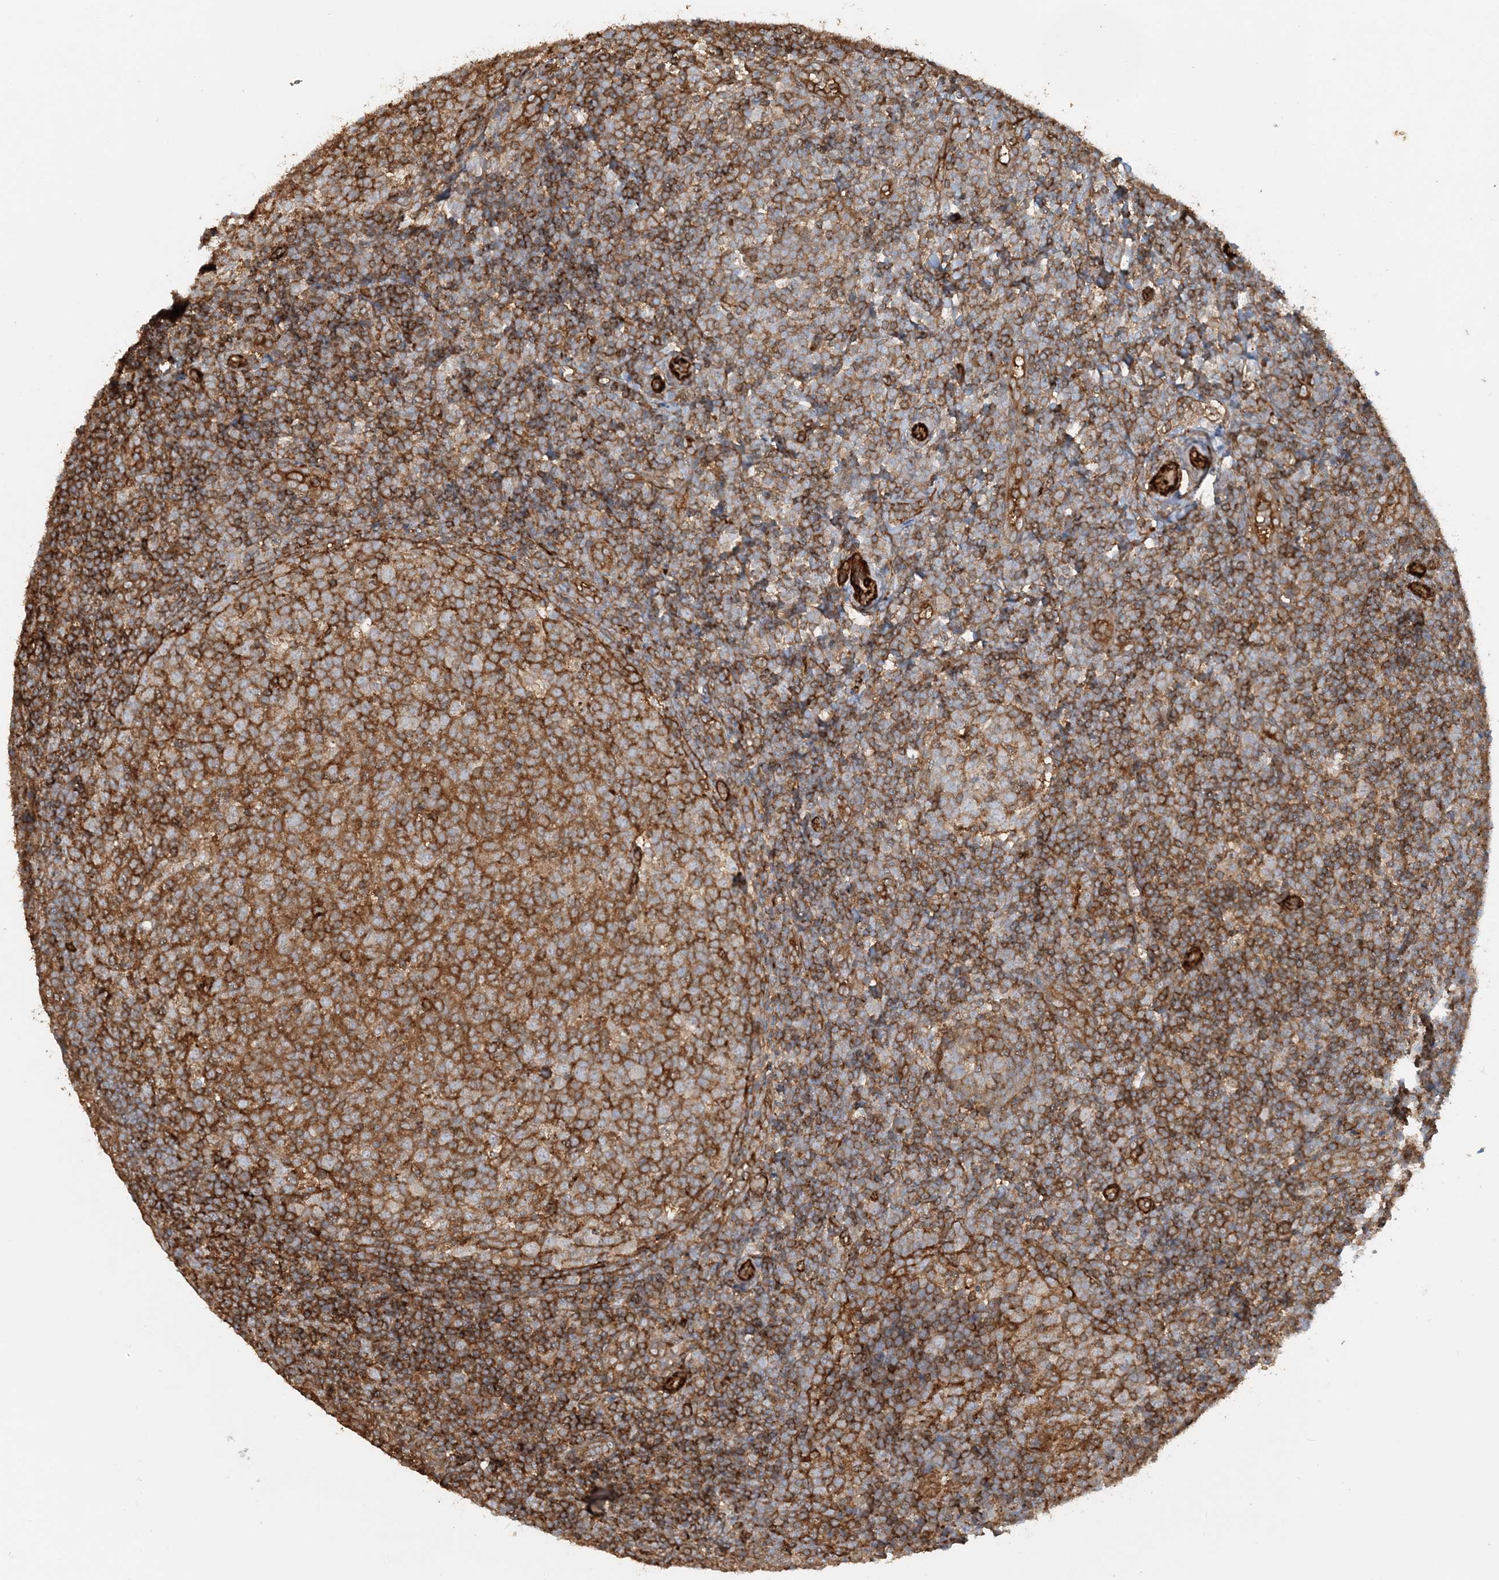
{"staining": {"intensity": "strong", "quantity": ">75%", "location": "cytoplasmic/membranous"}, "tissue": "tonsil", "cell_type": "Germinal center cells", "image_type": "normal", "snomed": [{"axis": "morphology", "description": "Normal tissue, NOS"}, {"axis": "topography", "description": "Tonsil"}], "caption": "Immunohistochemical staining of normal tonsil displays strong cytoplasmic/membranous protein positivity in approximately >75% of germinal center cells.", "gene": "DSTN", "patient": {"sex": "female", "age": 19}}